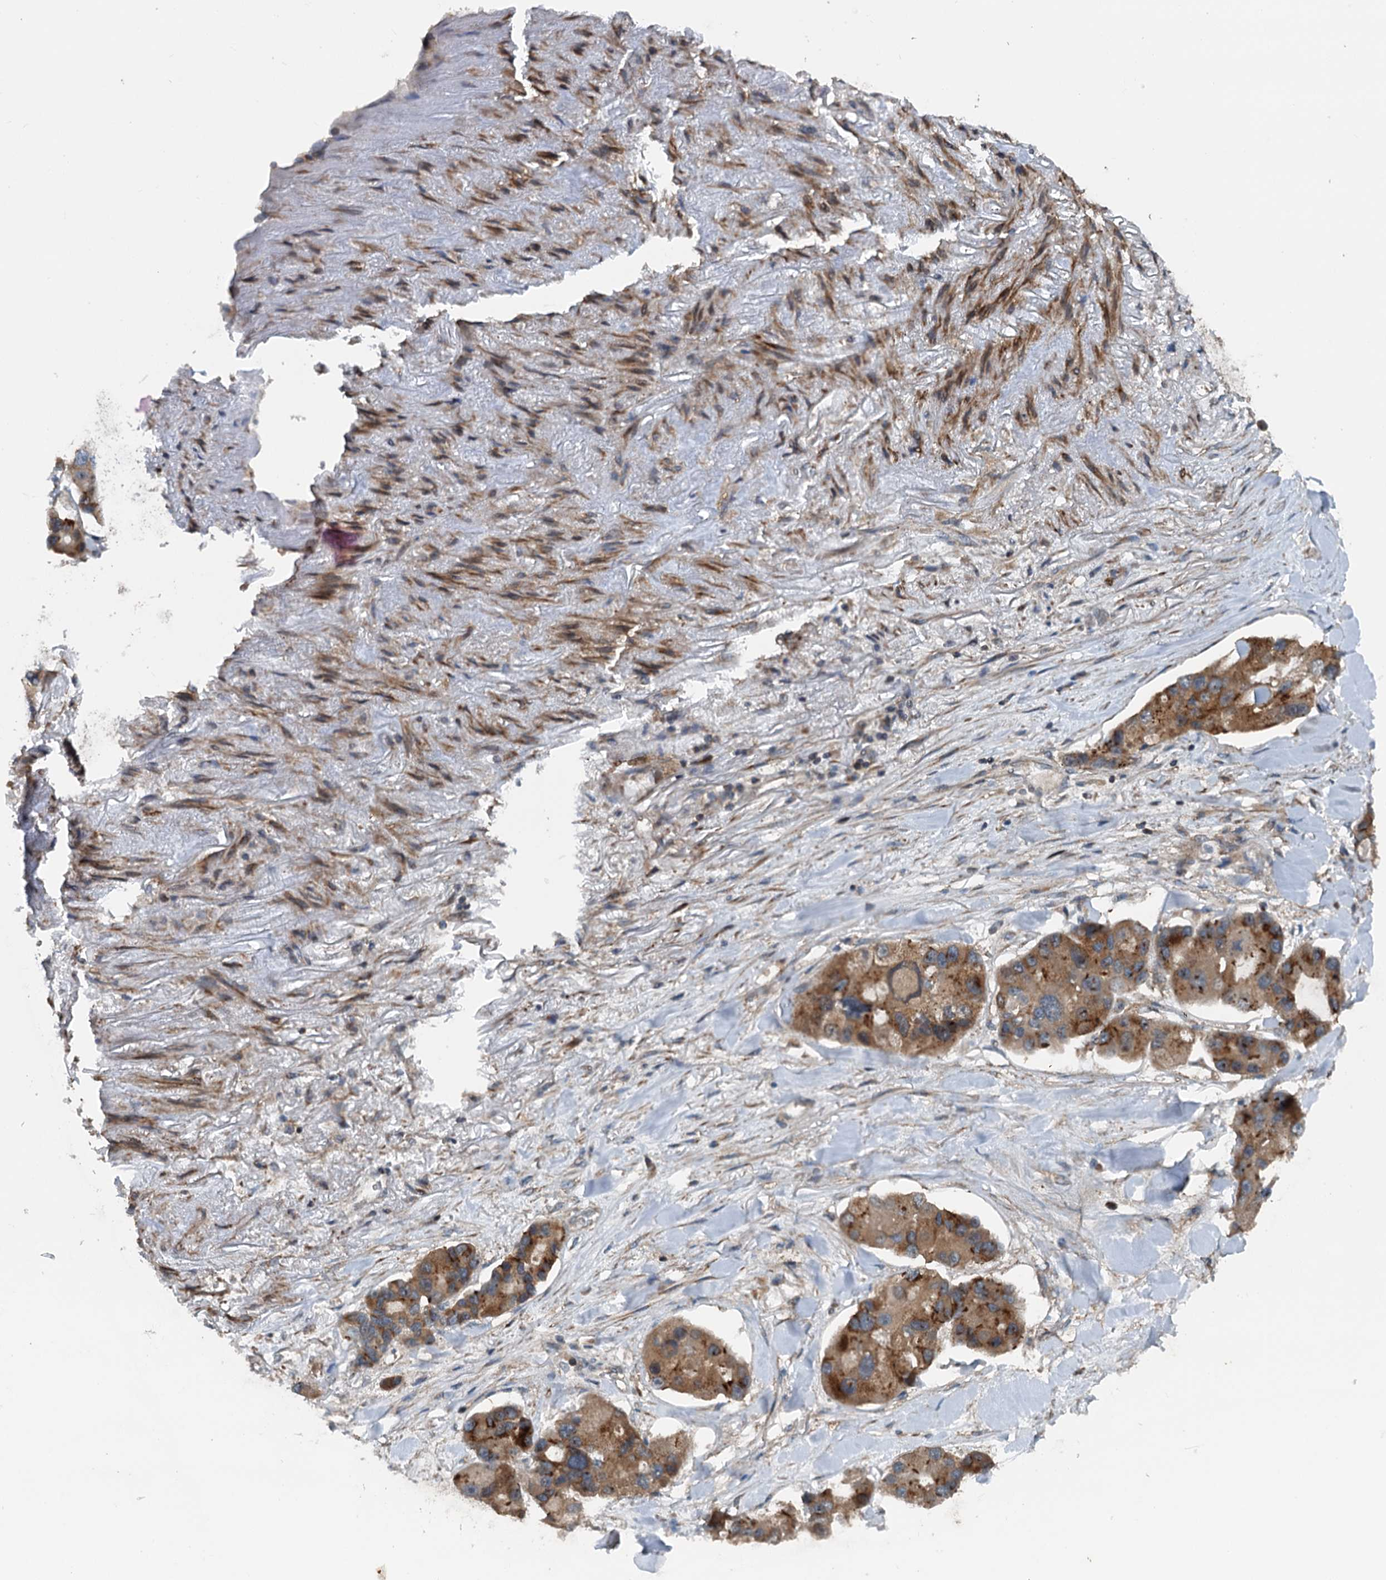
{"staining": {"intensity": "strong", "quantity": ">75%", "location": "cytoplasmic/membranous"}, "tissue": "lung cancer", "cell_type": "Tumor cells", "image_type": "cancer", "snomed": [{"axis": "morphology", "description": "Adenocarcinoma, NOS"}, {"axis": "topography", "description": "Lung"}], "caption": "Lung cancer (adenocarcinoma) tissue reveals strong cytoplasmic/membranous positivity in about >75% of tumor cells, visualized by immunohistochemistry.", "gene": "TEDC1", "patient": {"sex": "female", "age": 54}}